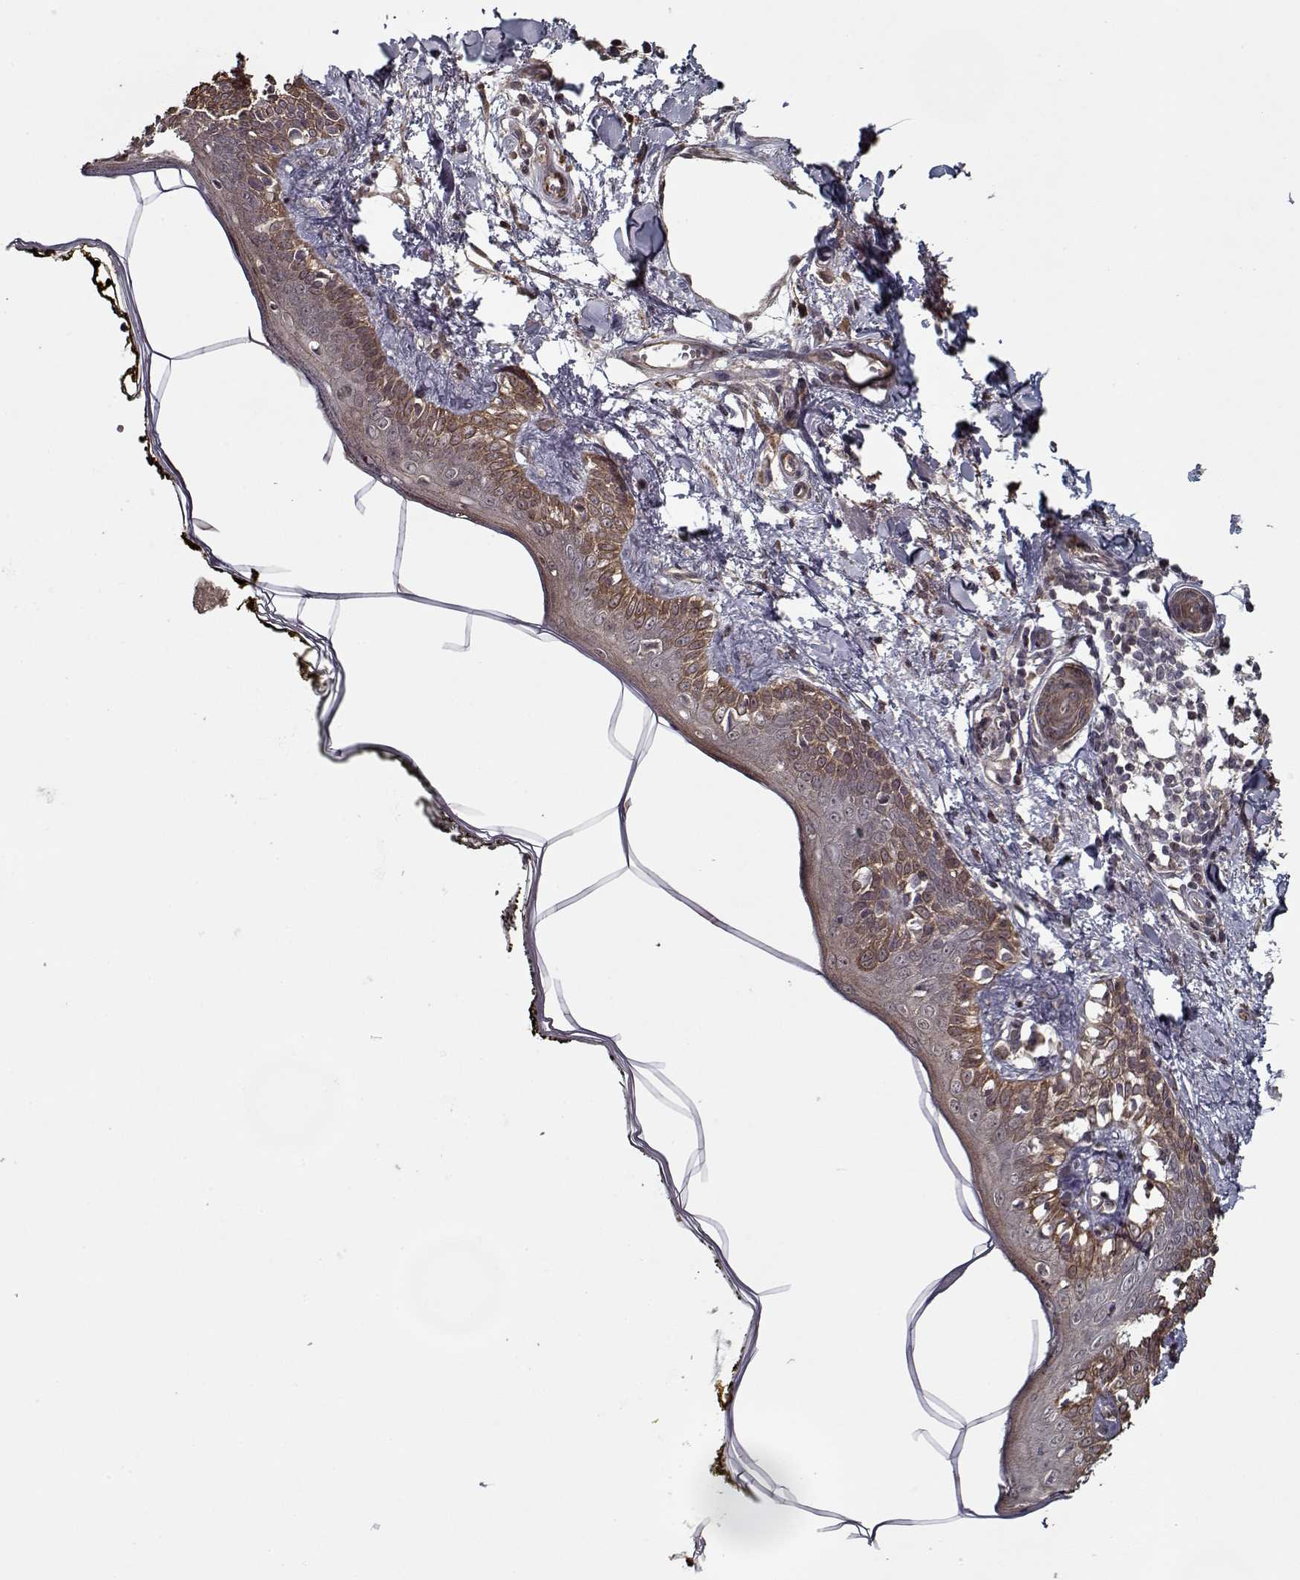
{"staining": {"intensity": "weak", "quantity": "<25%", "location": "cytoplasmic/membranous"}, "tissue": "skin", "cell_type": "Fibroblasts", "image_type": "normal", "snomed": [{"axis": "morphology", "description": "Normal tissue, NOS"}, {"axis": "topography", "description": "Skin"}], "caption": "Immunohistochemistry of normal human skin displays no staining in fibroblasts.", "gene": "NLK", "patient": {"sex": "male", "age": 76}}